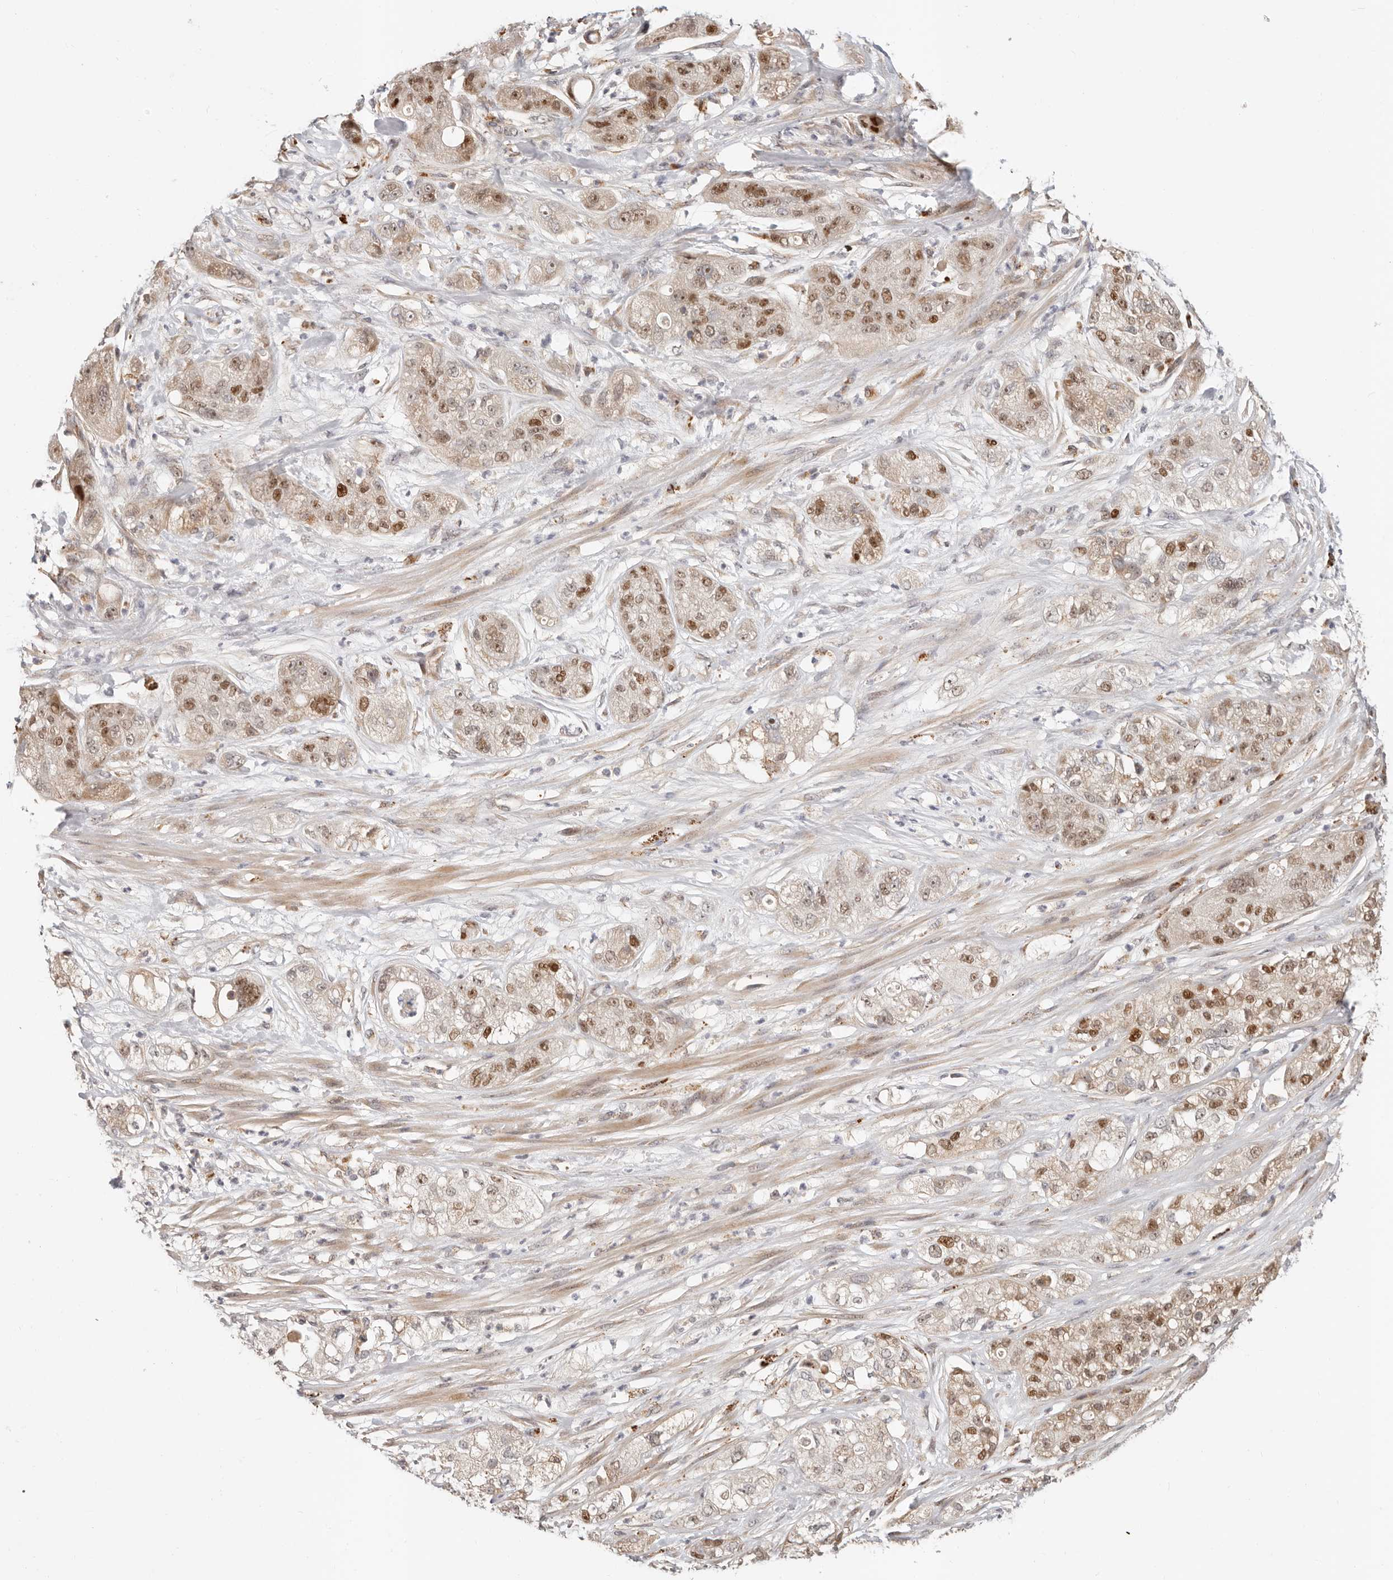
{"staining": {"intensity": "moderate", "quantity": ">75%", "location": "nuclear"}, "tissue": "pancreatic cancer", "cell_type": "Tumor cells", "image_type": "cancer", "snomed": [{"axis": "morphology", "description": "Adenocarcinoma, NOS"}, {"axis": "topography", "description": "Pancreas"}], "caption": "A high-resolution histopathology image shows immunohistochemistry staining of adenocarcinoma (pancreatic), which displays moderate nuclear positivity in about >75% of tumor cells.", "gene": "ZRANB1", "patient": {"sex": "female", "age": 78}}